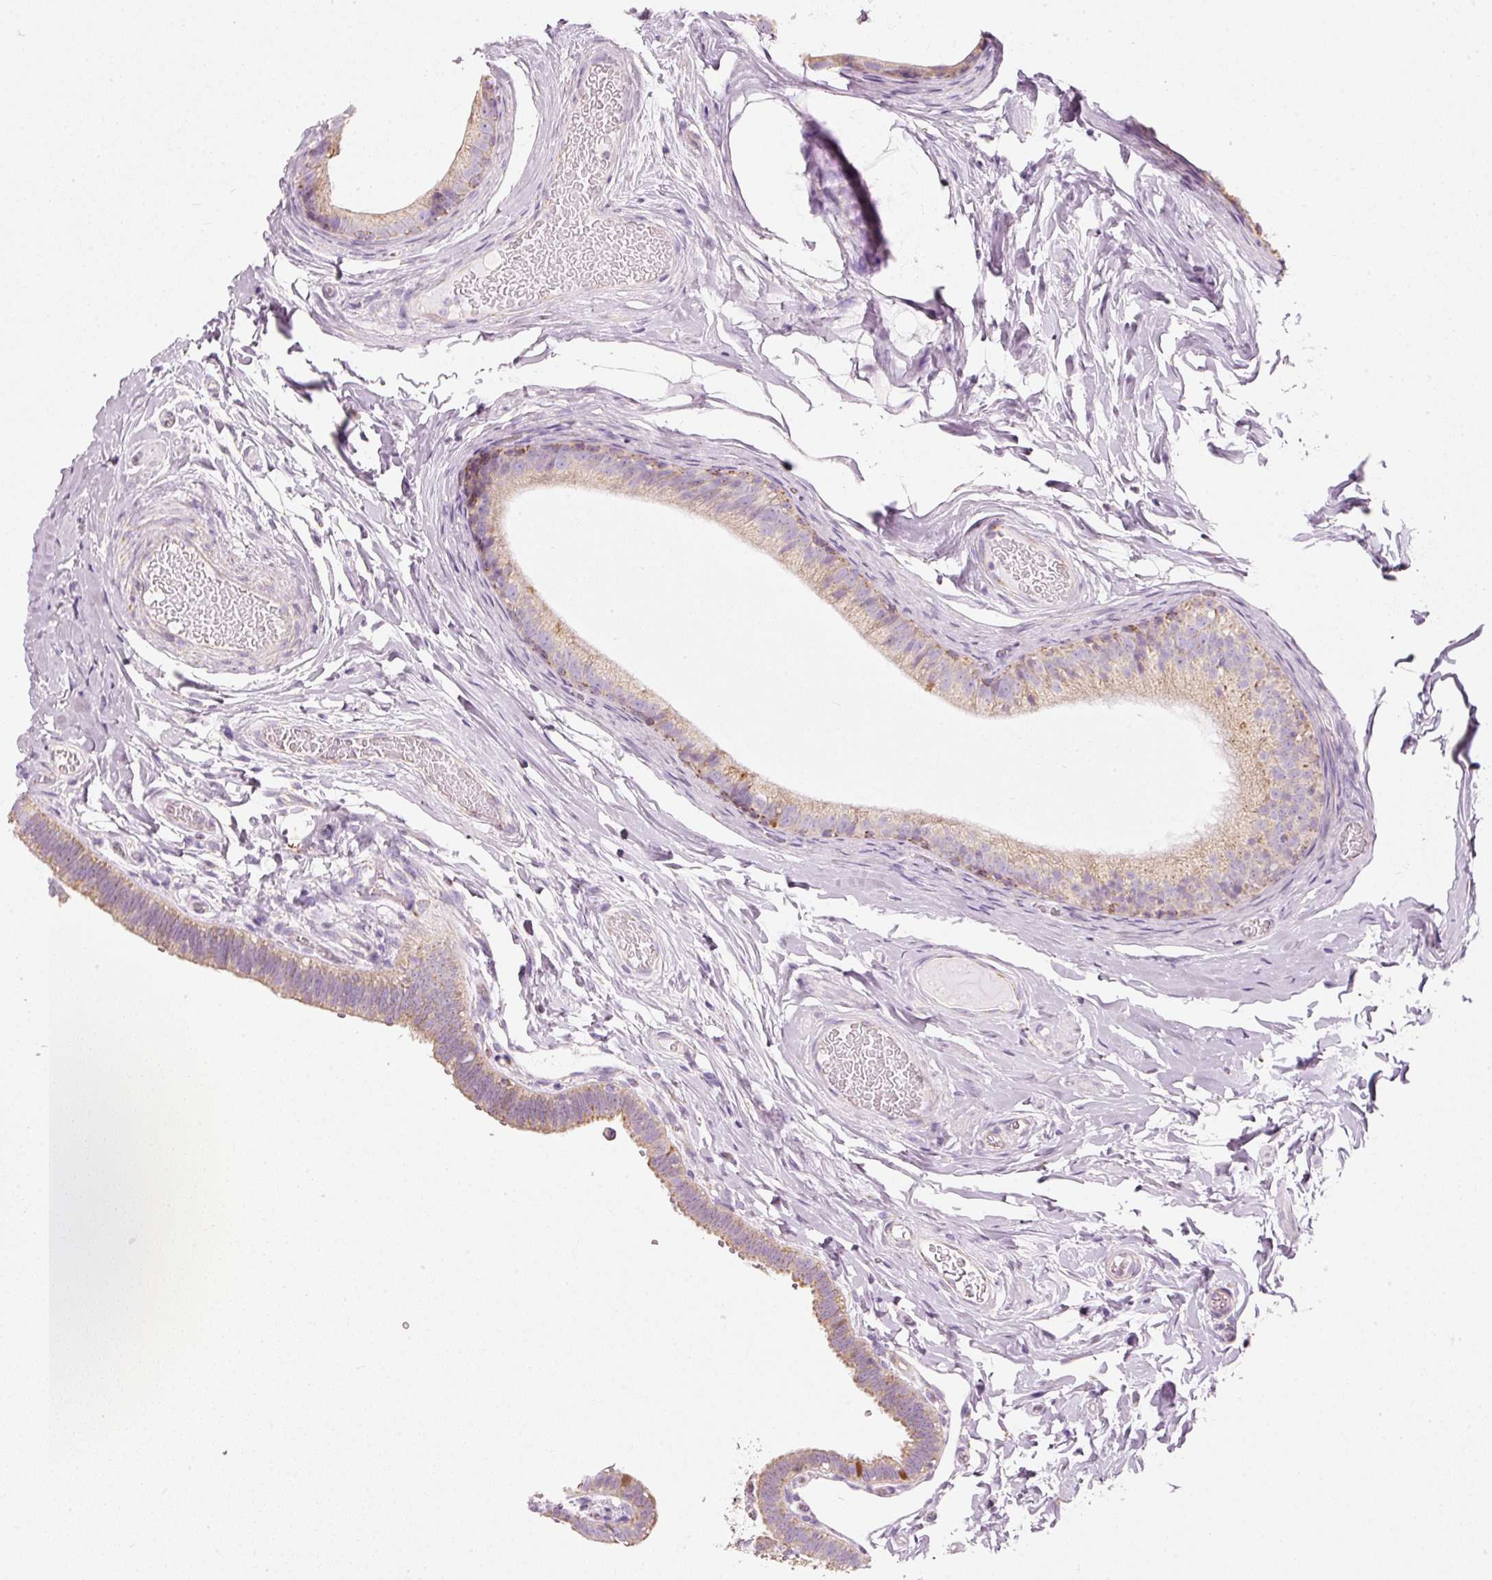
{"staining": {"intensity": "moderate", "quantity": "<25%", "location": "cytoplasmic/membranous,nuclear"}, "tissue": "epididymis", "cell_type": "Glandular cells", "image_type": "normal", "snomed": [{"axis": "morphology", "description": "Normal tissue, NOS"}, {"axis": "morphology", "description": "Carcinoma, Embryonal, NOS"}, {"axis": "topography", "description": "Testis"}, {"axis": "topography", "description": "Epididymis"}], "caption": "Immunohistochemistry (IHC) (DAB (3,3'-diaminobenzidine)) staining of unremarkable human epididymis shows moderate cytoplasmic/membranous,nuclear protein positivity in about <25% of glandular cells. Immunohistochemistry (IHC) stains the protein of interest in brown and the nuclei are stained blue.", "gene": "DUT", "patient": {"sex": "male", "age": 36}}